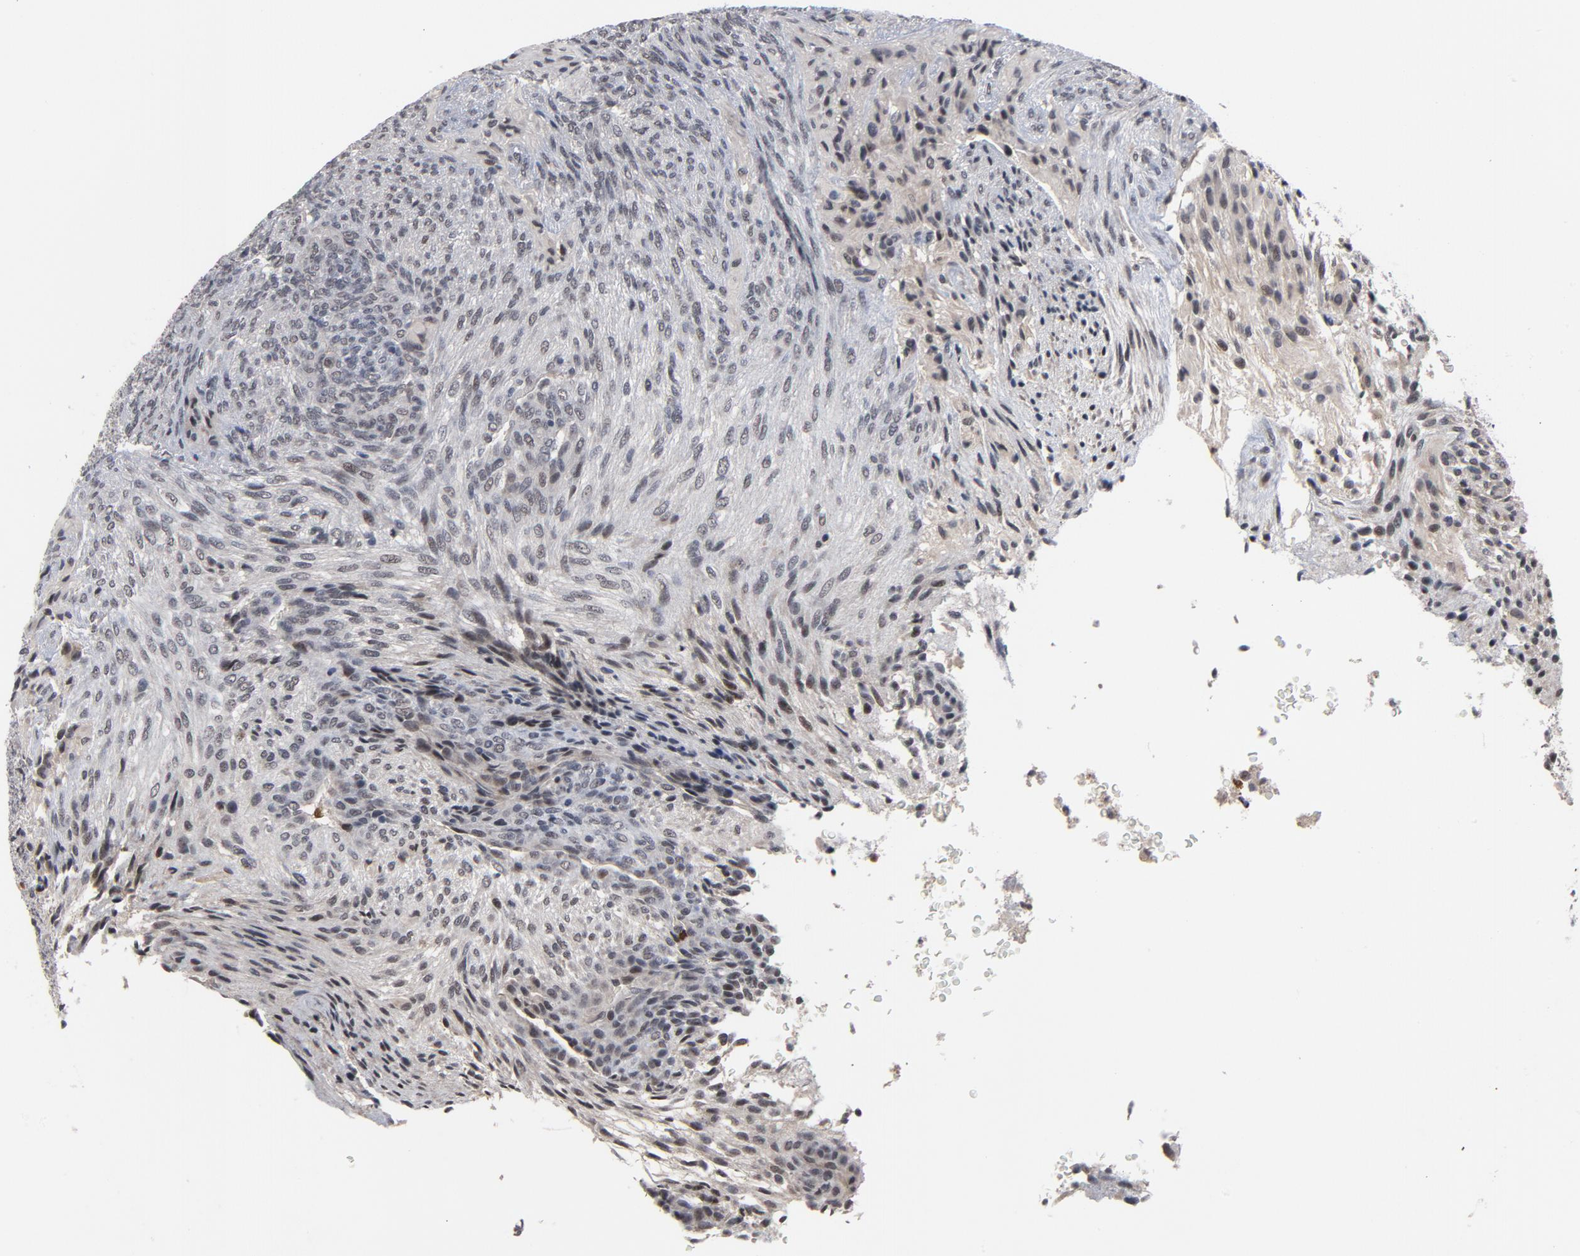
{"staining": {"intensity": "negative", "quantity": "none", "location": "none"}, "tissue": "glioma", "cell_type": "Tumor cells", "image_type": "cancer", "snomed": [{"axis": "morphology", "description": "Glioma, malignant, High grade"}, {"axis": "topography", "description": "Cerebral cortex"}], "caption": "Tumor cells are negative for brown protein staining in glioma. Brightfield microscopy of IHC stained with DAB (brown) and hematoxylin (blue), captured at high magnification.", "gene": "RTL5", "patient": {"sex": "female", "age": 55}}